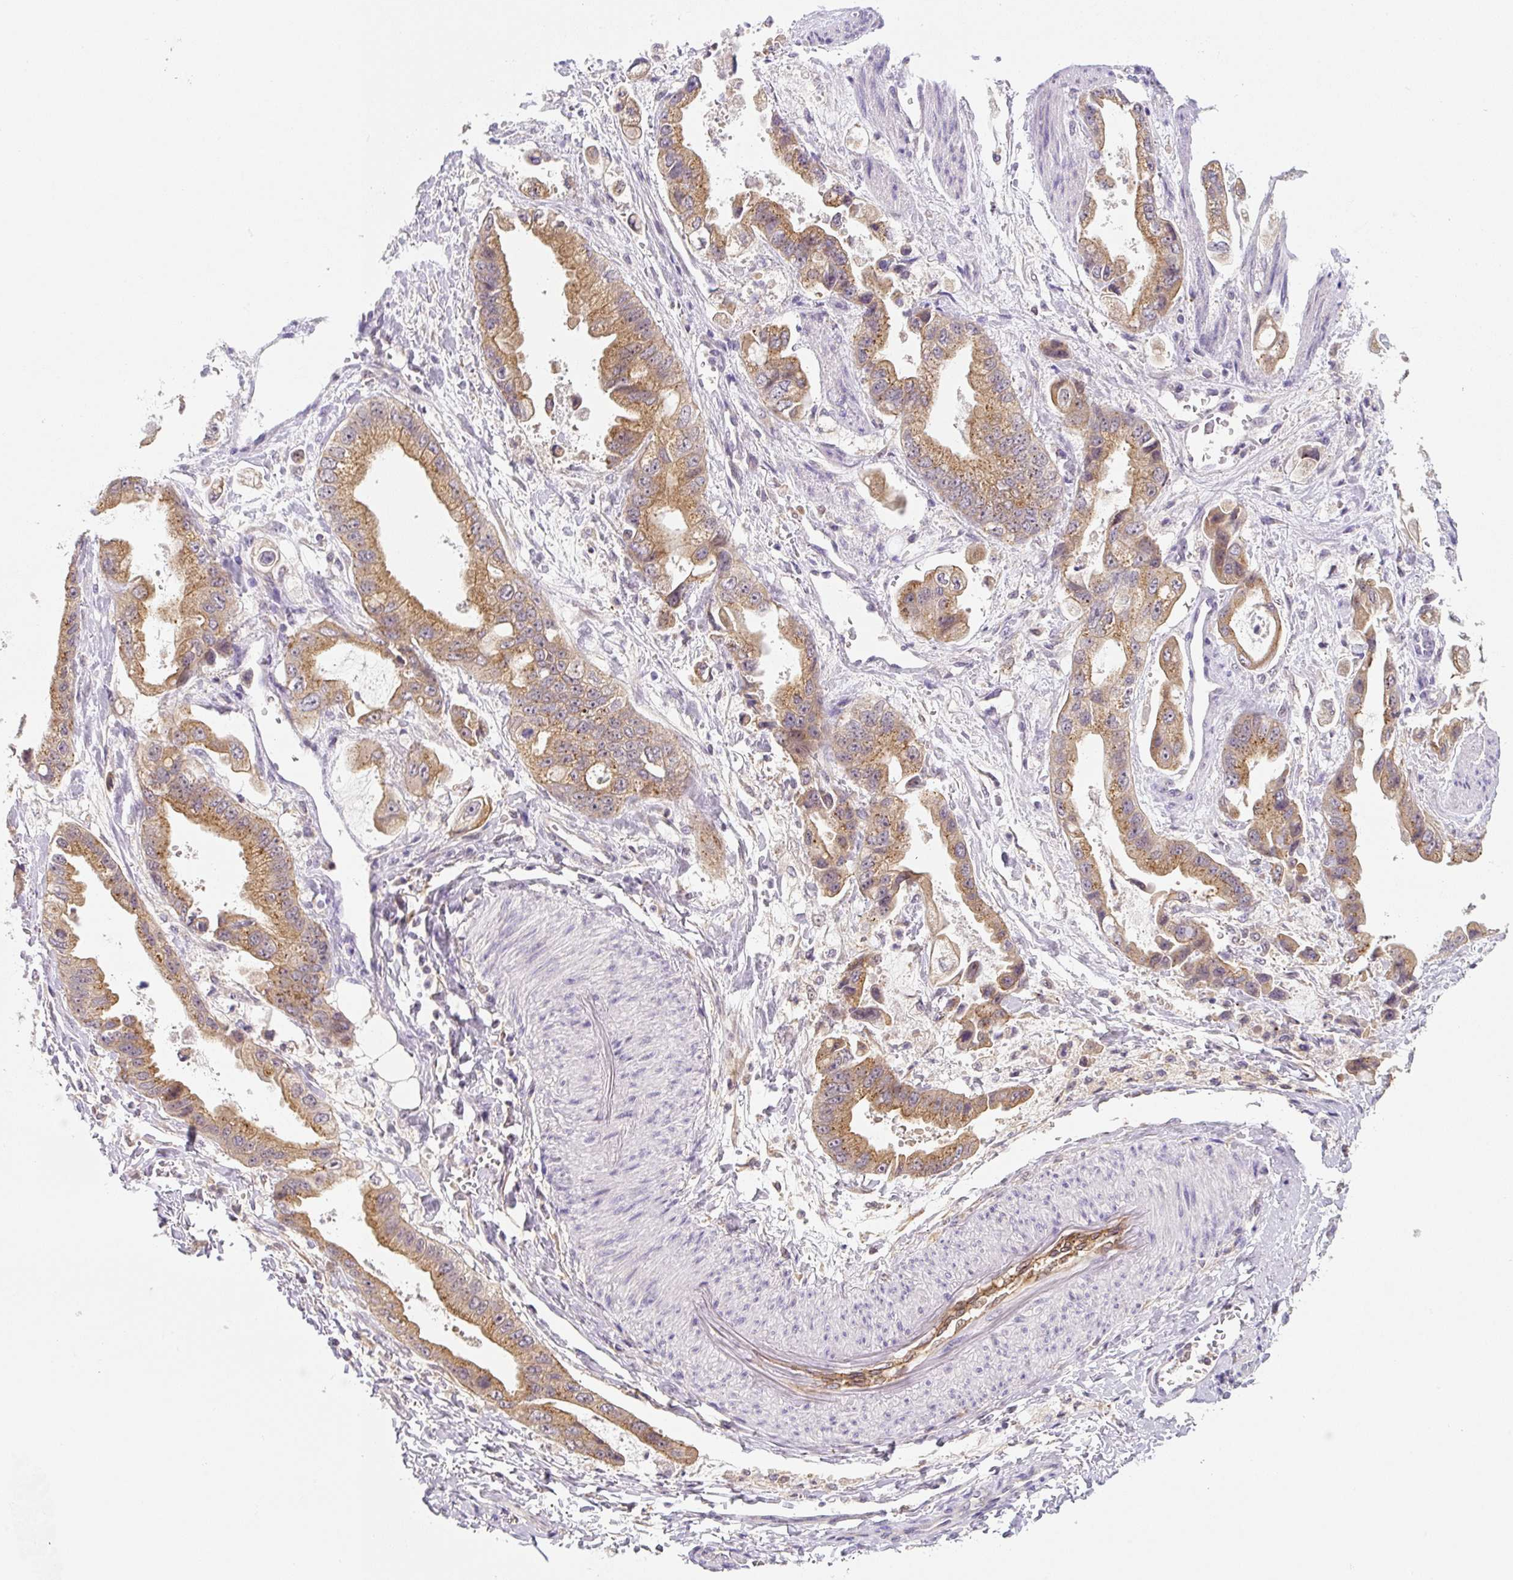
{"staining": {"intensity": "moderate", "quantity": ">75%", "location": "cytoplasmic/membranous"}, "tissue": "stomach cancer", "cell_type": "Tumor cells", "image_type": "cancer", "snomed": [{"axis": "morphology", "description": "Adenocarcinoma, NOS"}, {"axis": "topography", "description": "Stomach"}], "caption": "DAB (3,3'-diaminobenzidine) immunohistochemical staining of human stomach adenocarcinoma demonstrates moderate cytoplasmic/membranous protein expression in about >75% of tumor cells.", "gene": "PLA2G4A", "patient": {"sex": "male", "age": 62}}